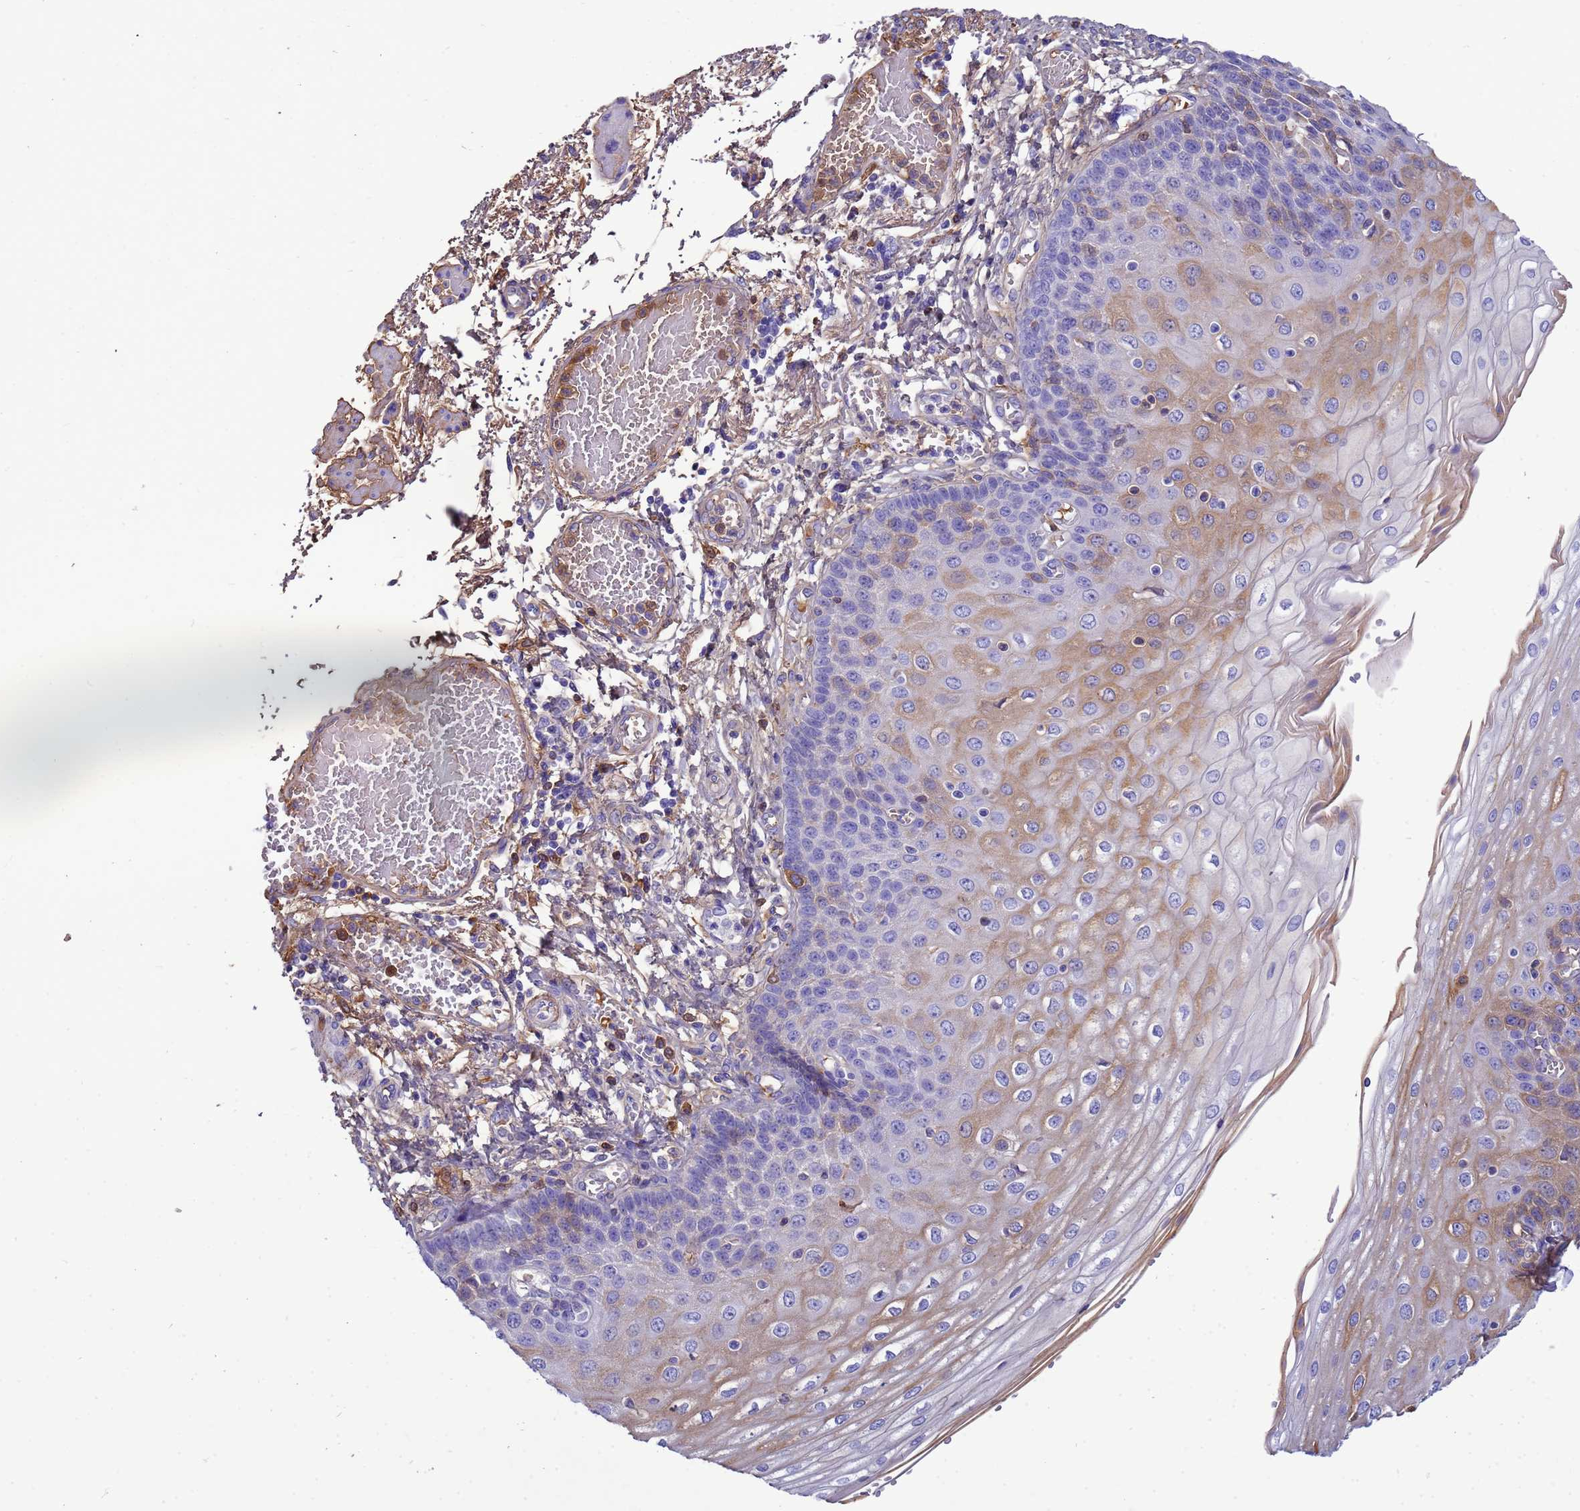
{"staining": {"intensity": "moderate", "quantity": "<25%", "location": "cytoplasmic/membranous"}, "tissue": "esophagus", "cell_type": "Squamous epithelial cells", "image_type": "normal", "snomed": [{"axis": "morphology", "description": "Normal tissue, NOS"}, {"axis": "topography", "description": "Esophagus"}], "caption": "Esophagus stained for a protein displays moderate cytoplasmic/membranous positivity in squamous epithelial cells. (DAB (3,3'-diaminobenzidine) = brown stain, brightfield microscopy at high magnification).", "gene": "H1", "patient": {"sex": "male", "age": 81}}